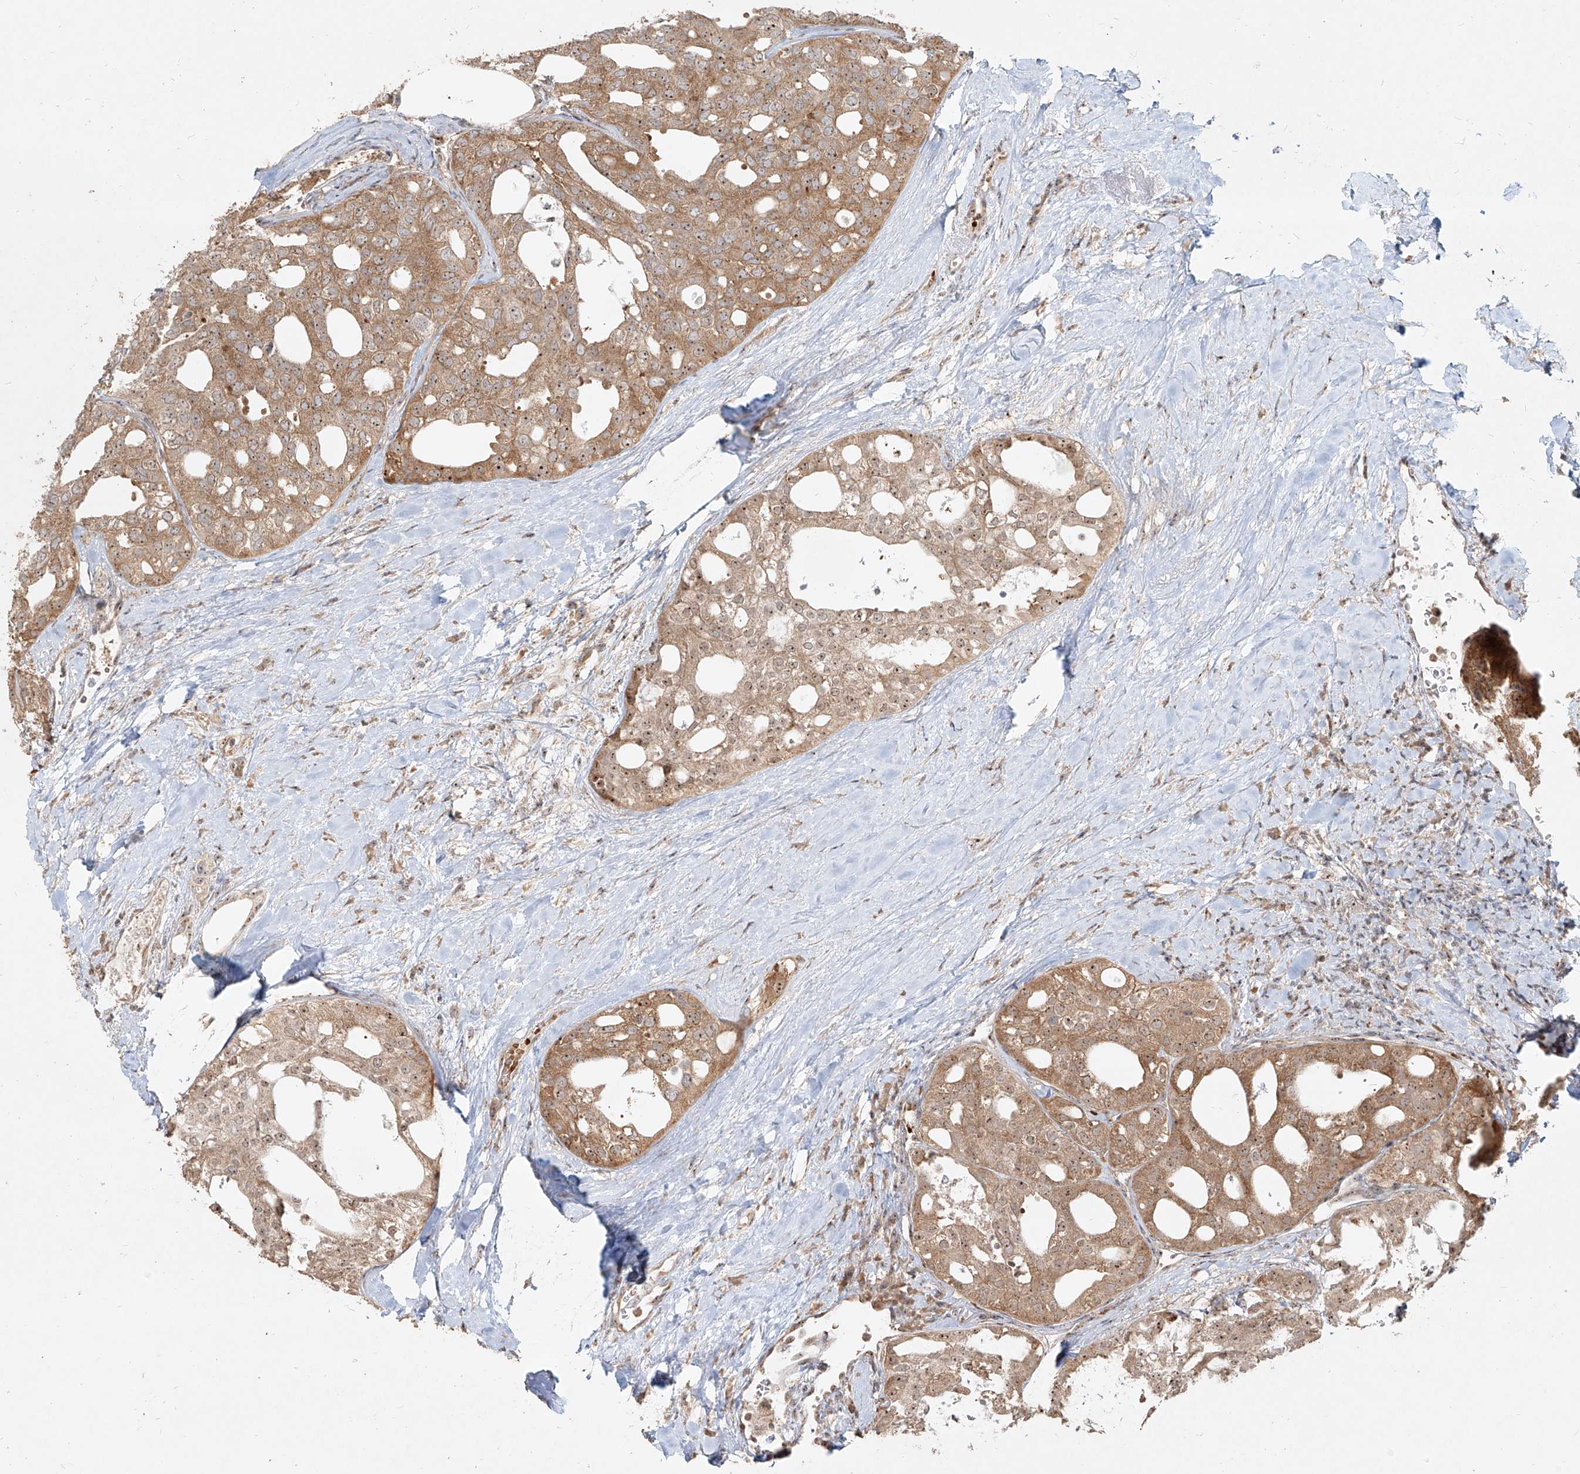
{"staining": {"intensity": "moderate", "quantity": "25%-75%", "location": "cytoplasmic/membranous"}, "tissue": "thyroid cancer", "cell_type": "Tumor cells", "image_type": "cancer", "snomed": [{"axis": "morphology", "description": "Follicular adenoma carcinoma, NOS"}, {"axis": "topography", "description": "Thyroid gland"}], "caption": "Approximately 25%-75% of tumor cells in human thyroid cancer demonstrate moderate cytoplasmic/membranous protein staining as visualized by brown immunohistochemical staining.", "gene": "BYSL", "patient": {"sex": "male", "age": 75}}